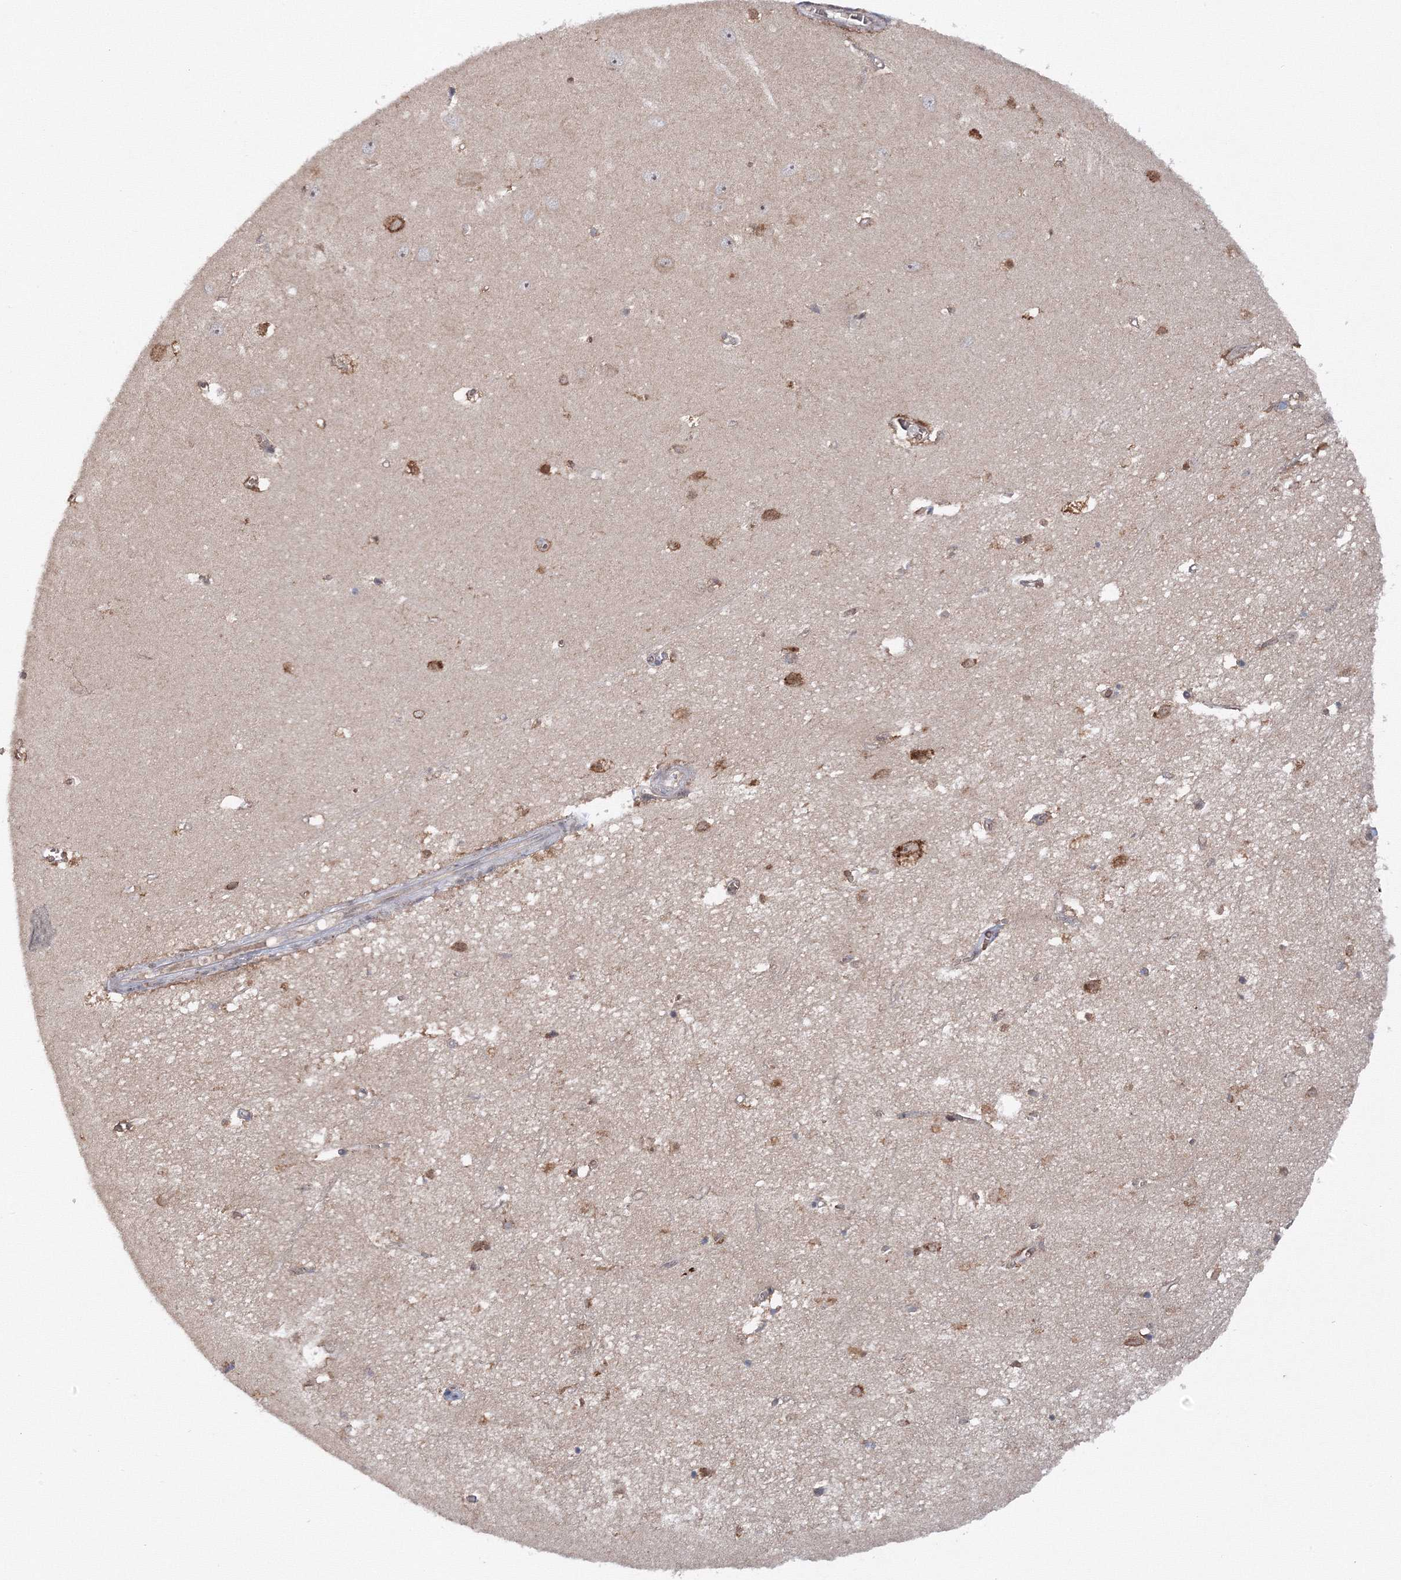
{"staining": {"intensity": "moderate", "quantity": "<25%", "location": "cytoplasmic/membranous"}, "tissue": "hippocampus", "cell_type": "Glial cells", "image_type": "normal", "snomed": [{"axis": "morphology", "description": "Normal tissue, NOS"}, {"axis": "topography", "description": "Hippocampus"}], "caption": "DAB immunohistochemical staining of normal human hippocampus displays moderate cytoplasmic/membranous protein staining in approximately <25% of glial cells.", "gene": "DIS3L2", "patient": {"sex": "female", "age": 64}}